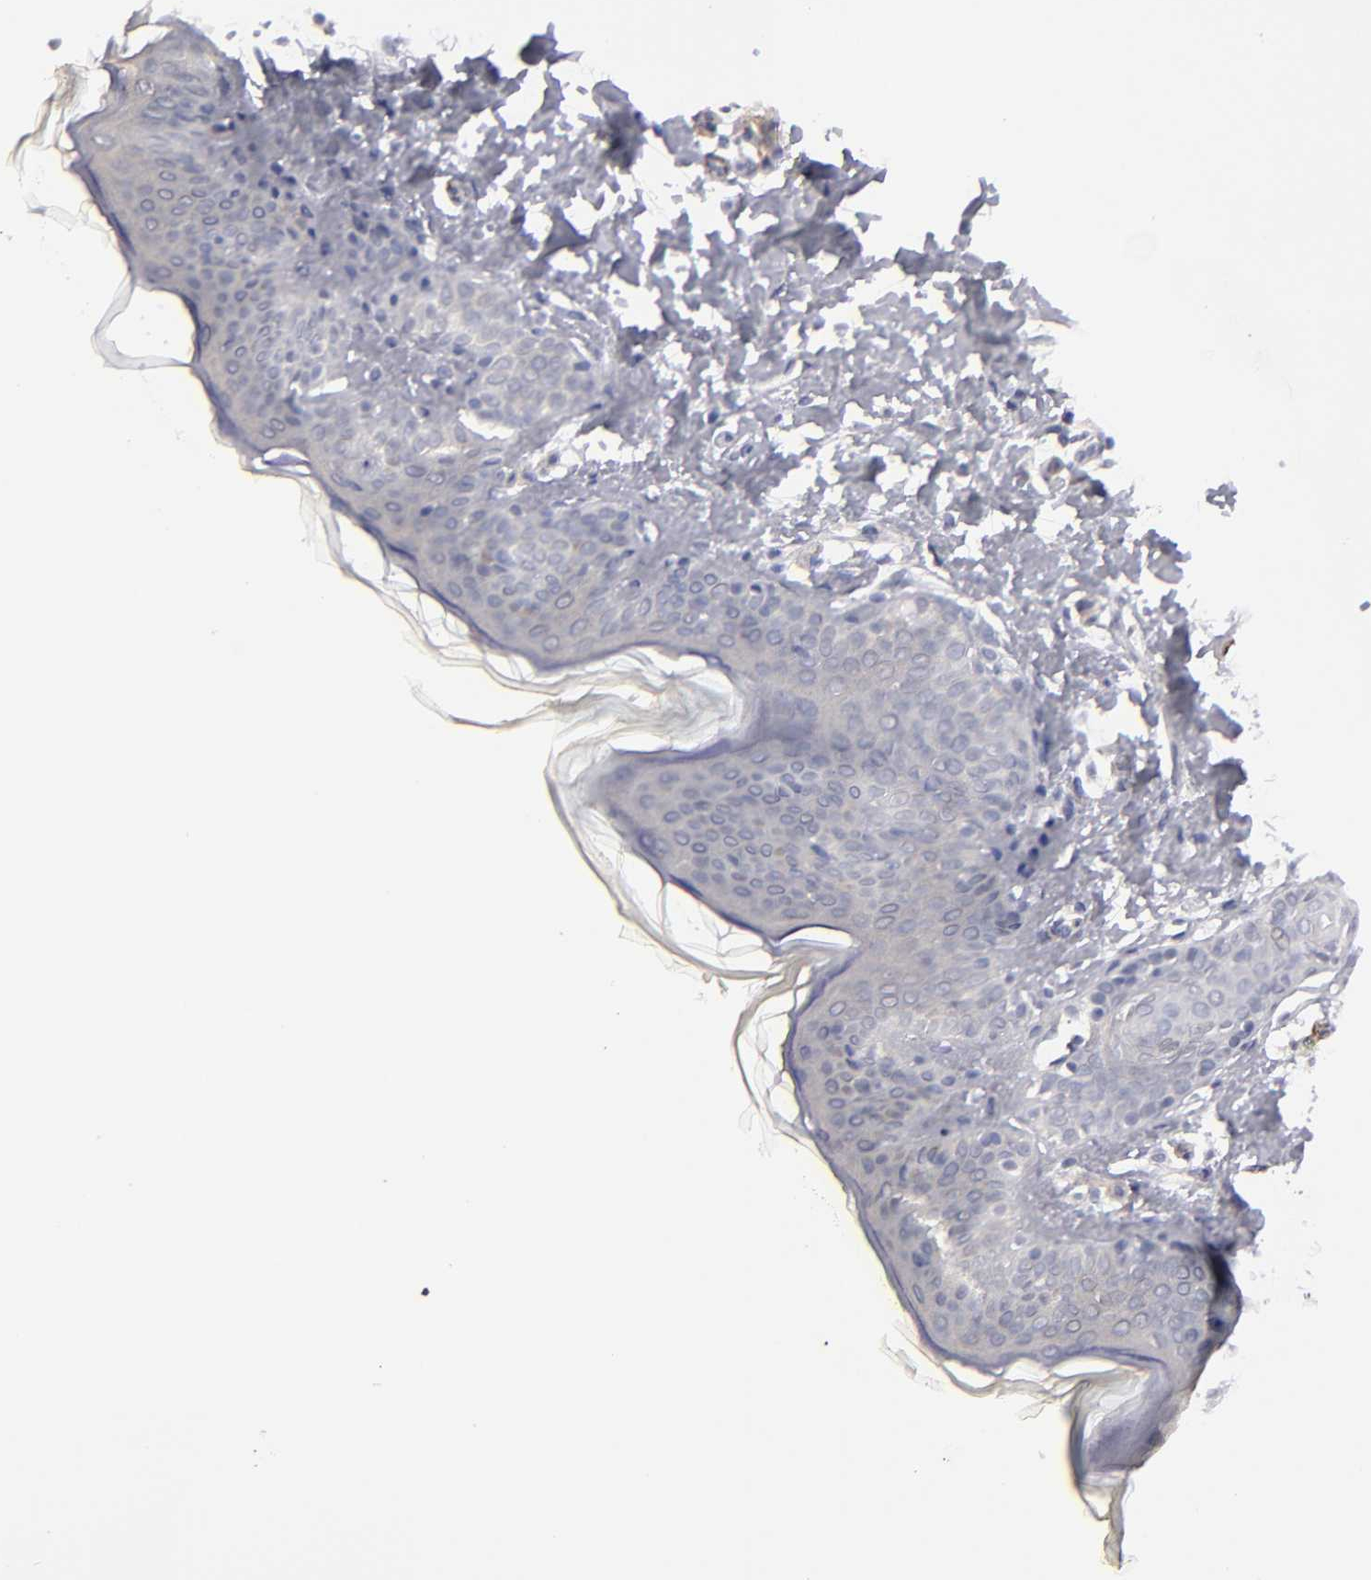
{"staining": {"intensity": "negative", "quantity": "none", "location": "none"}, "tissue": "skin", "cell_type": "Fibroblasts", "image_type": "normal", "snomed": [{"axis": "morphology", "description": "Normal tissue, NOS"}, {"axis": "topography", "description": "Skin"}], "caption": "Skin stained for a protein using immunohistochemistry (IHC) exhibits no positivity fibroblasts.", "gene": "ZNF175", "patient": {"sex": "female", "age": 4}}